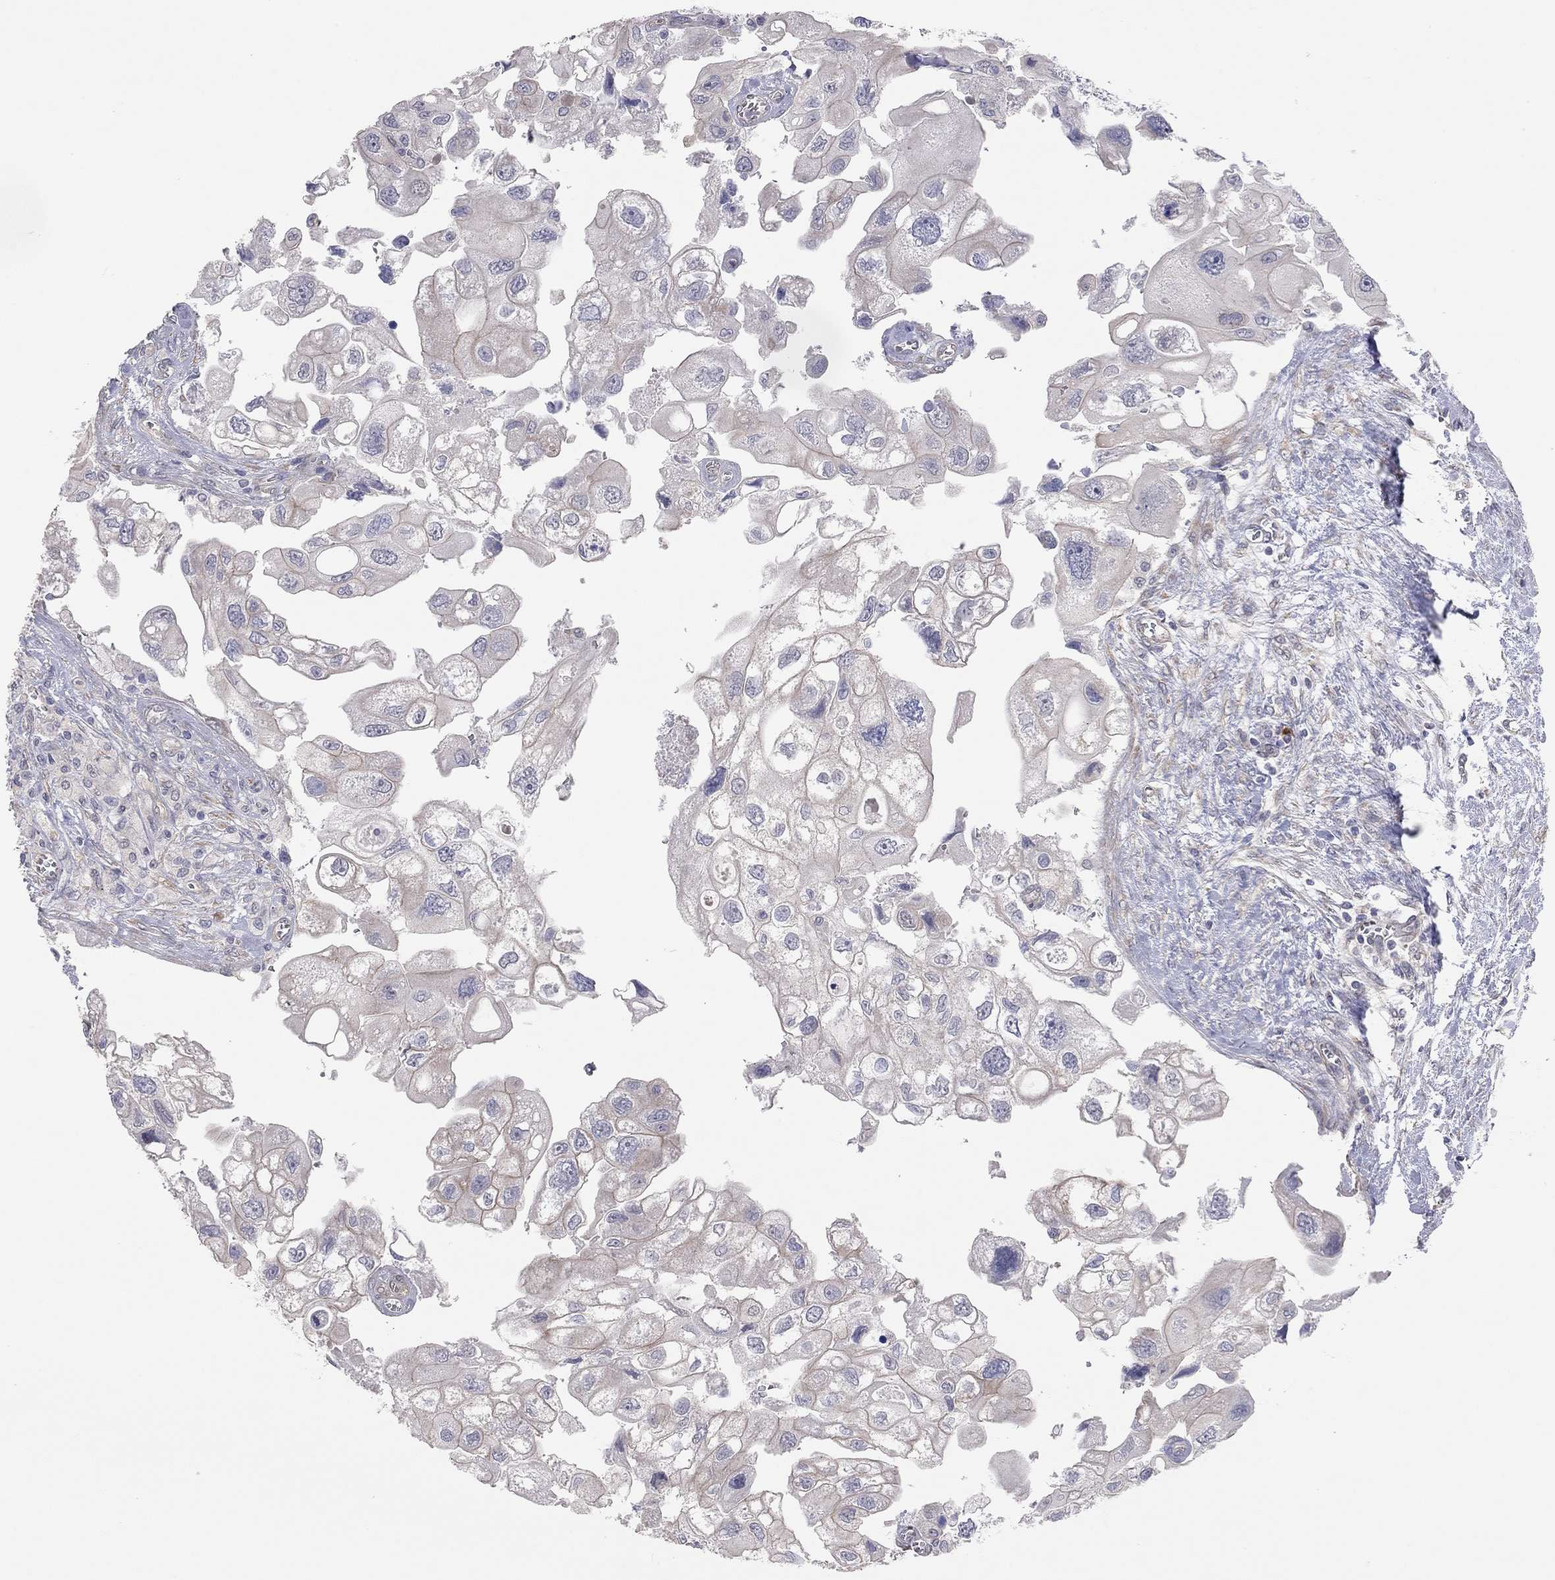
{"staining": {"intensity": "negative", "quantity": "none", "location": "none"}, "tissue": "urothelial cancer", "cell_type": "Tumor cells", "image_type": "cancer", "snomed": [{"axis": "morphology", "description": "Urothelial carcinoma, High grade"}, {"axis": "topography", "description": "Urinary bladder"}], "caption": "Immunohistochemical staining of urothelial cancer displays no significant expression in tumor cells. The staining was performed using DAB (3,3'-diaminobenzidine) to visualize the protein expression in brown, while the nuclei were stained in blue with hematoxylin (Magnification: 20x).", "gene": "KCNB1", "patient": {"sex": "male", "age": 59}}